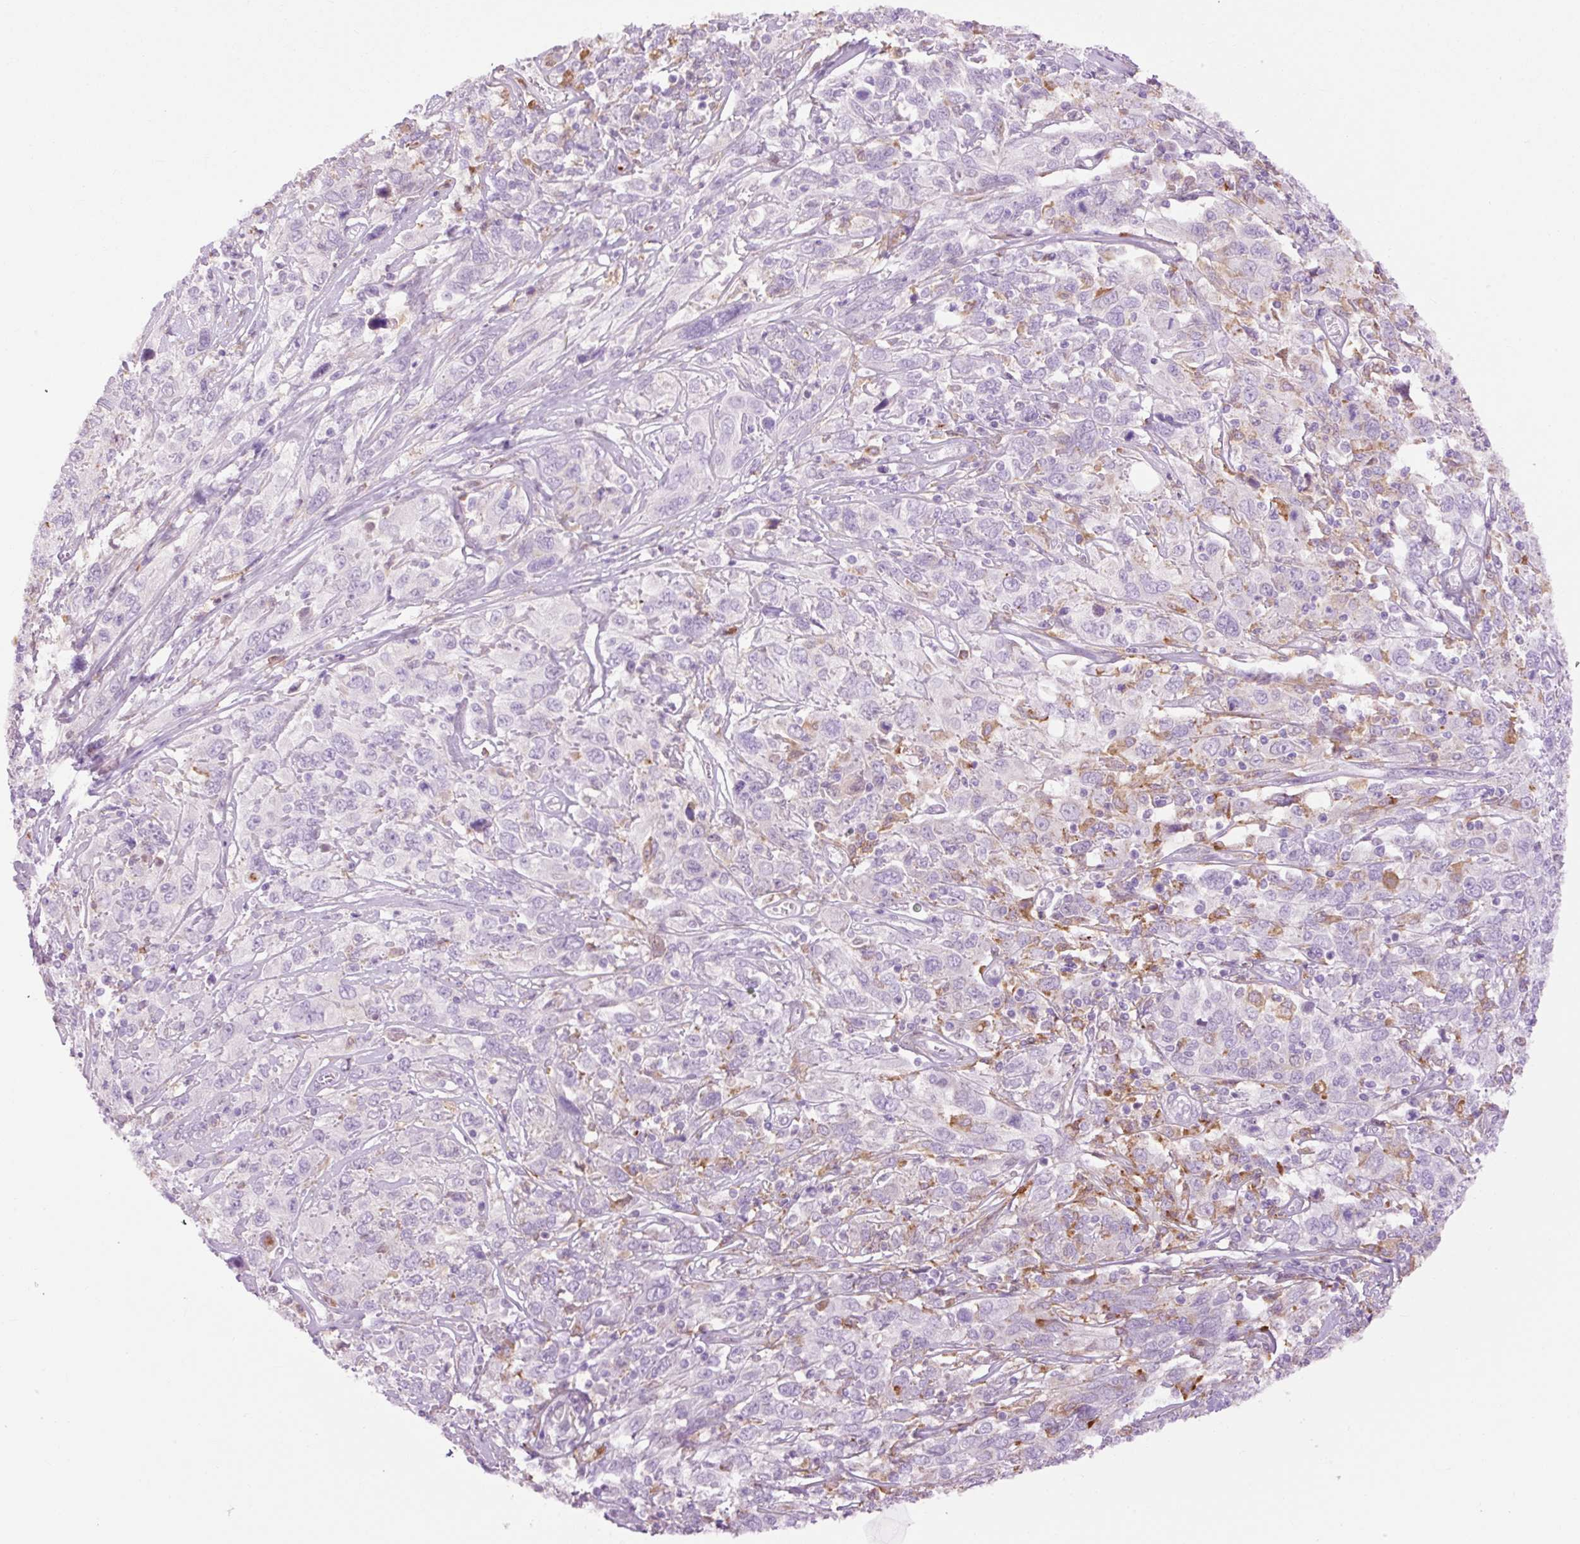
{"staining": {"intensity": "negative", "quantity": "none", "location": "none"}, "tissue": "cervical cancer", "cell_type": "Tumor cells", "image_type": "cancer", "snomed": [{"axis": "morphology", "description": "Squamous cell carcinoma, NOS"}, {"axis": "topography", "description": "Cervix"}], "caption": "This is a histopathology image of IHC staining of cervical cancer, which shows no staining in tumor cells. (IHC, brightfield microscopy, high magnification).", "gene": "LY86", "patient": {"sex": "female", "age": 46}}